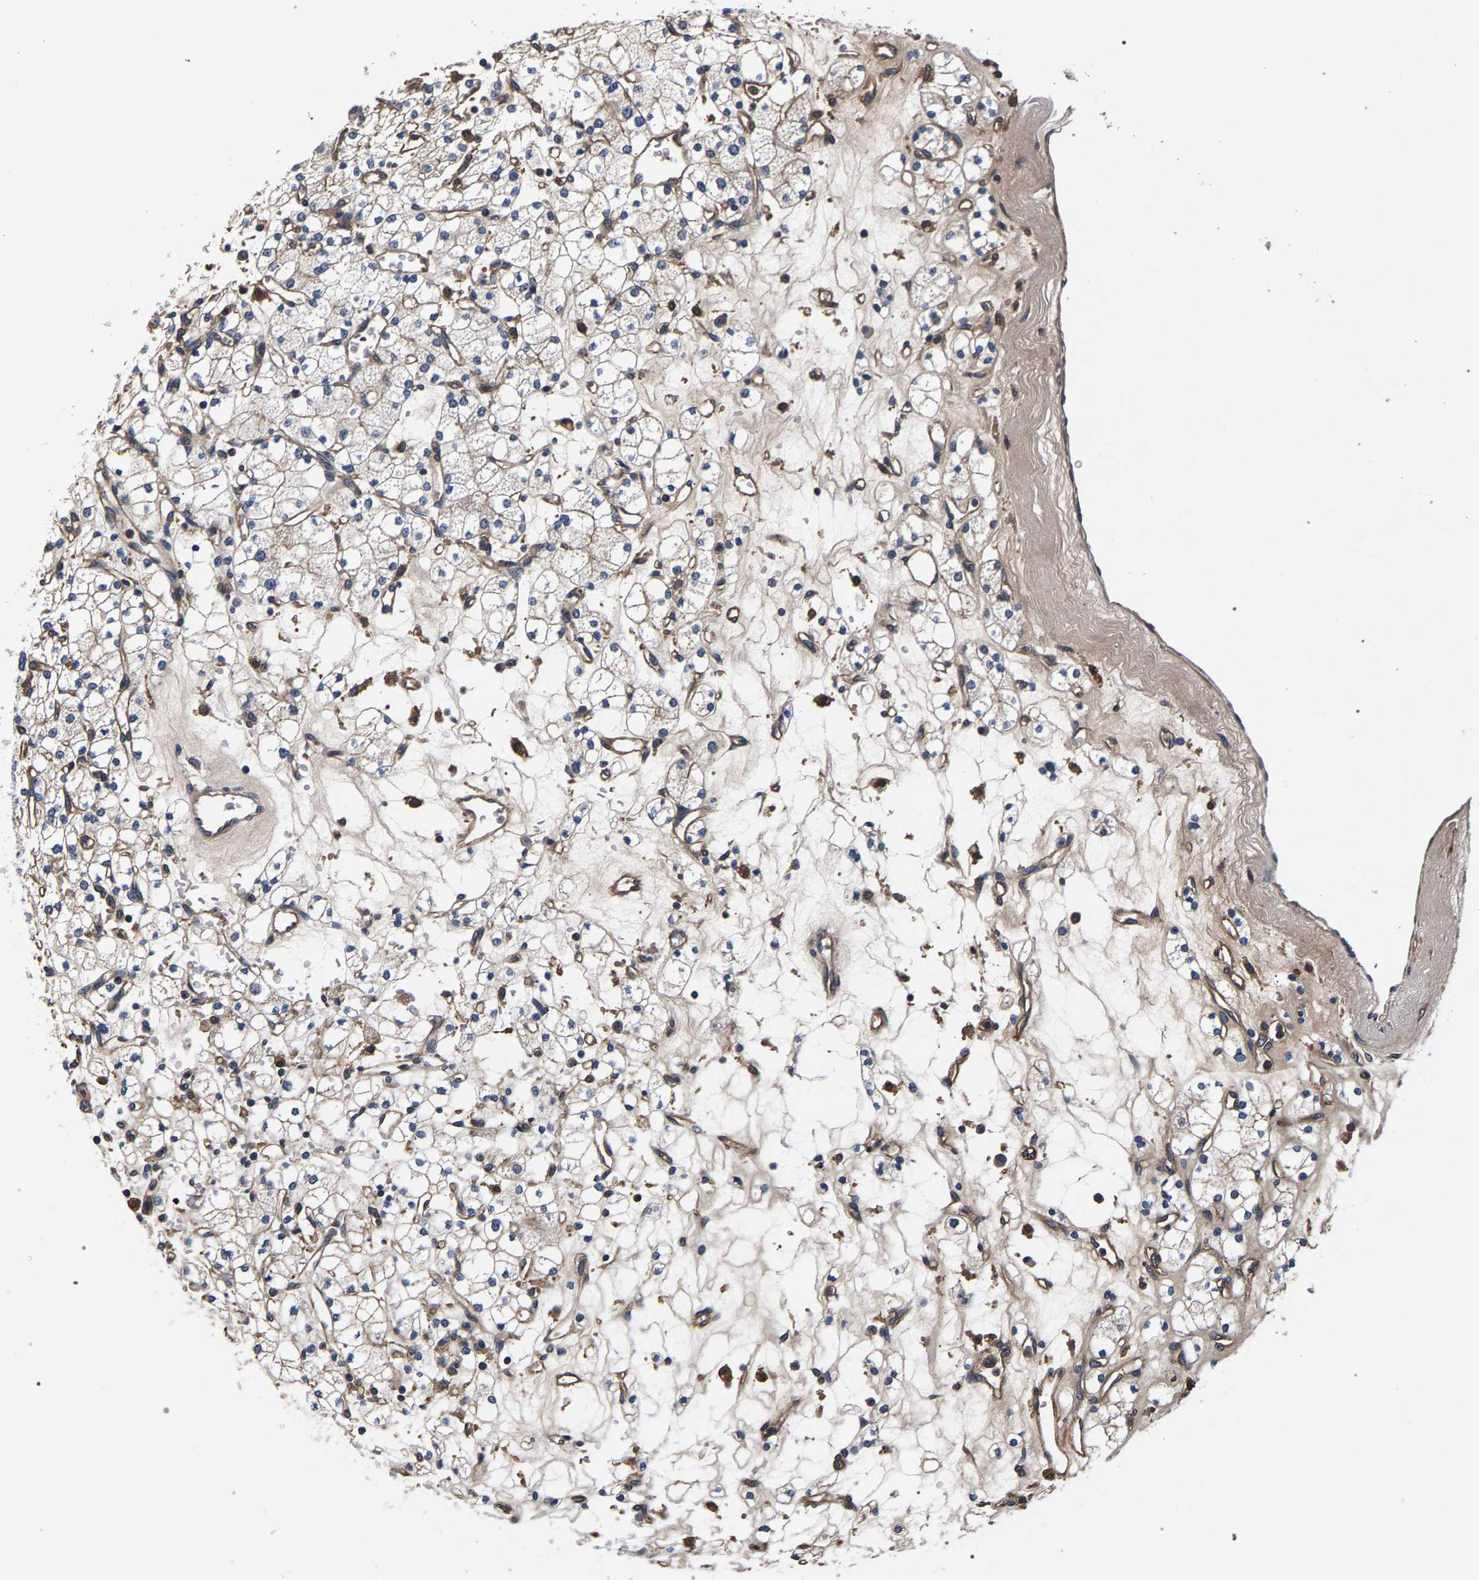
{"staining": {"intensity": "weak", "quantity": "<25%", "location": "cytoplasmic/membranous"}, "tissue": "renal cancer", "cell_type": "Tumor cells", "image_type": "cancer", "snomed": [{"axis": "morphology", "description": "Adenocarcinoma, NOS"}, {"axis": "topography", "description": "Kidney"}], "caption": "Renal cancer (adenocarcinoma) stained for a protein using IHC demonstrates no staining tumor cells.", "gene": "MARCHF7", "patient": {"sex": "male", "age": 77}}